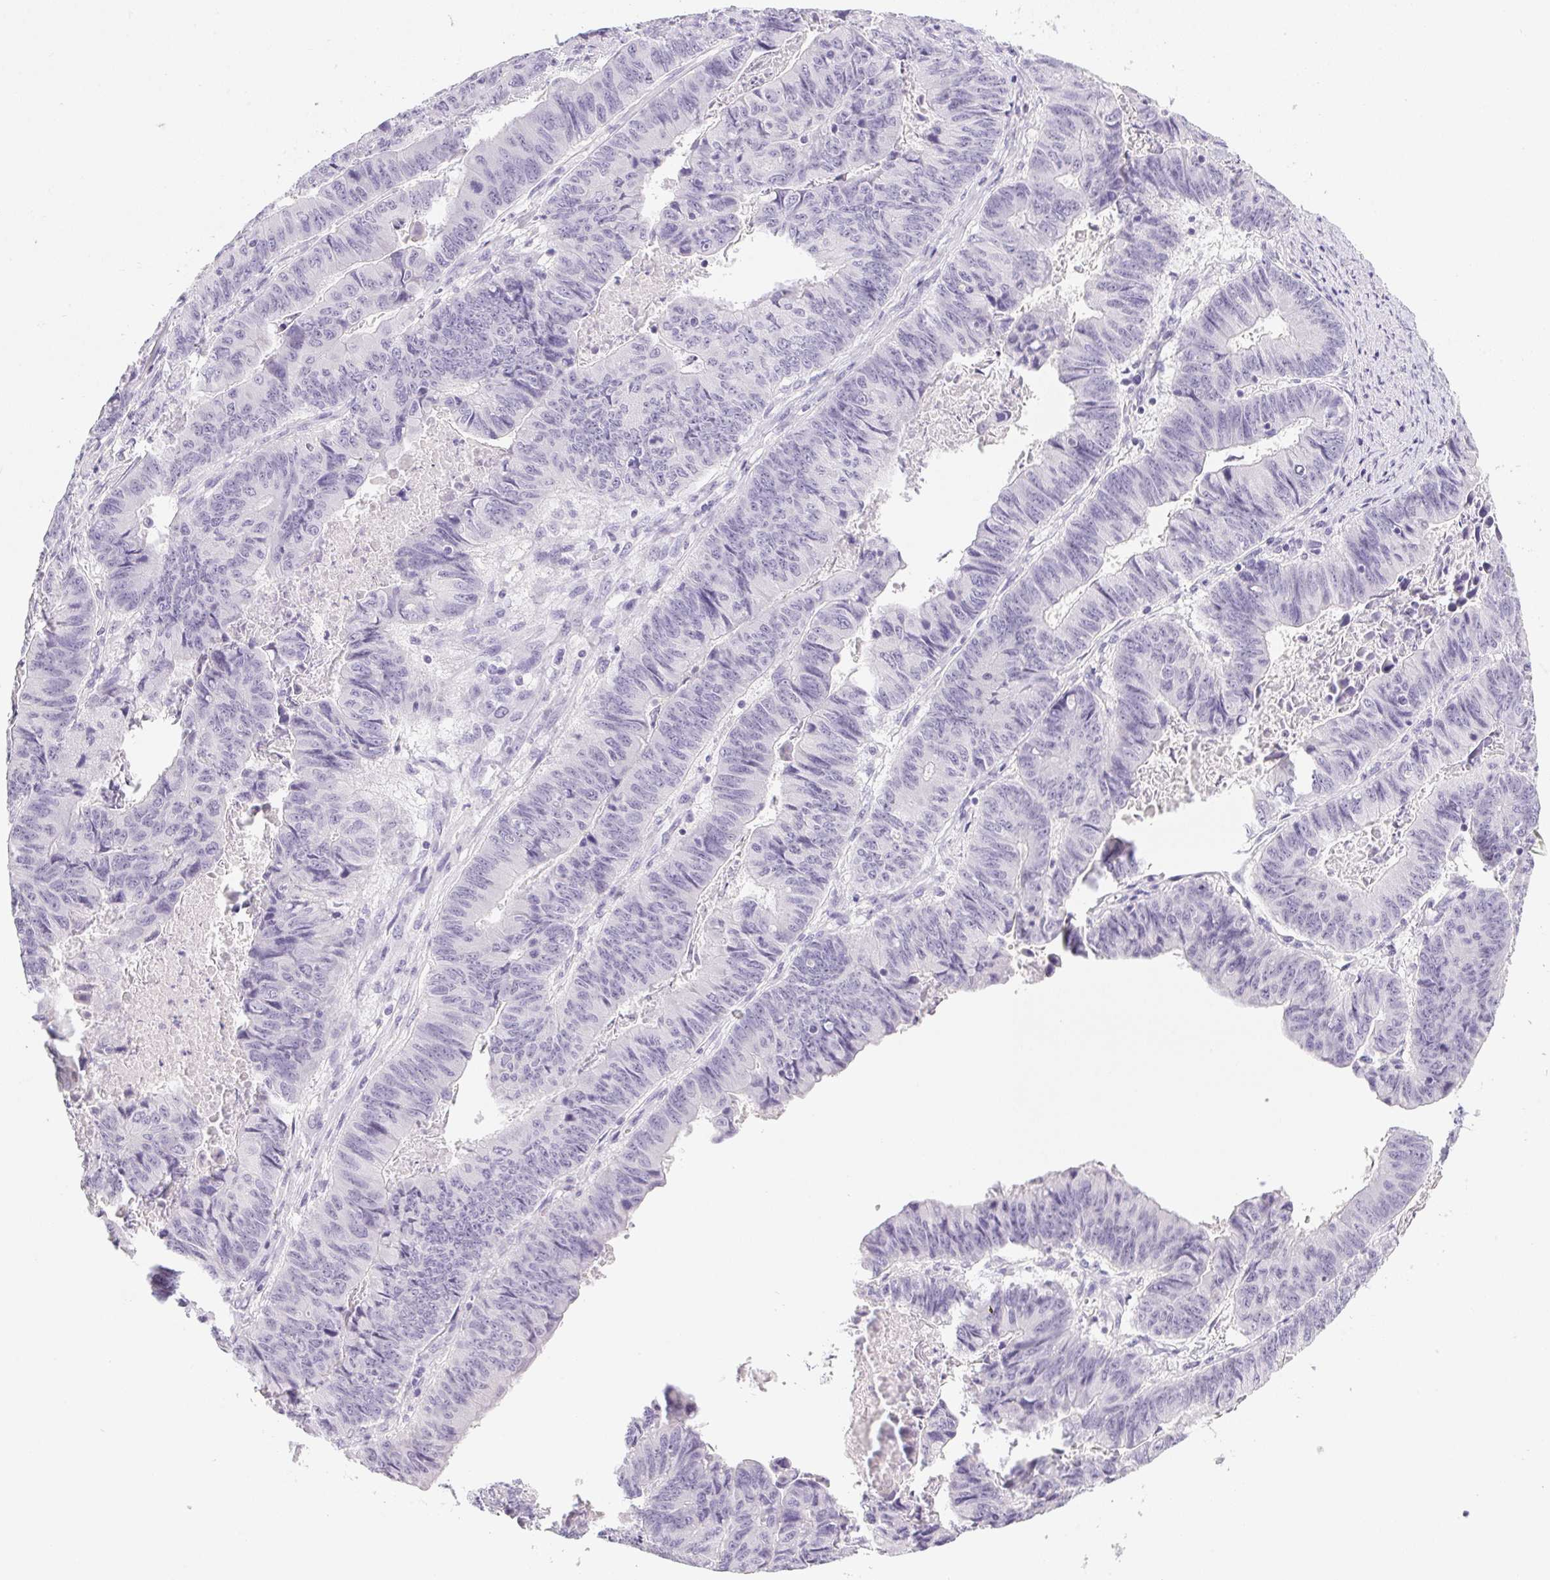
{"staining": {"intensity": "negative", "quantity": "none", "location": "none"}, "tissue": "stomach cancer", "cell_type": "Tumor cells", "image_type": "cancer", "snomed": [{"axis": "morphology", "description": "Adenocarcinoma, NOS"}, {"axis": "topography", "description": "Stomach, lower"}], "caption": "Immunohistochemistry (IHC) of stomach adenocarcinoma exhibits no positivity in tumor cells. (DAB immunohistochemistry (IHC) with hematoxylin counter stain).", "gene": "PPY", "patient": {"sex": "male", "age": 77}}